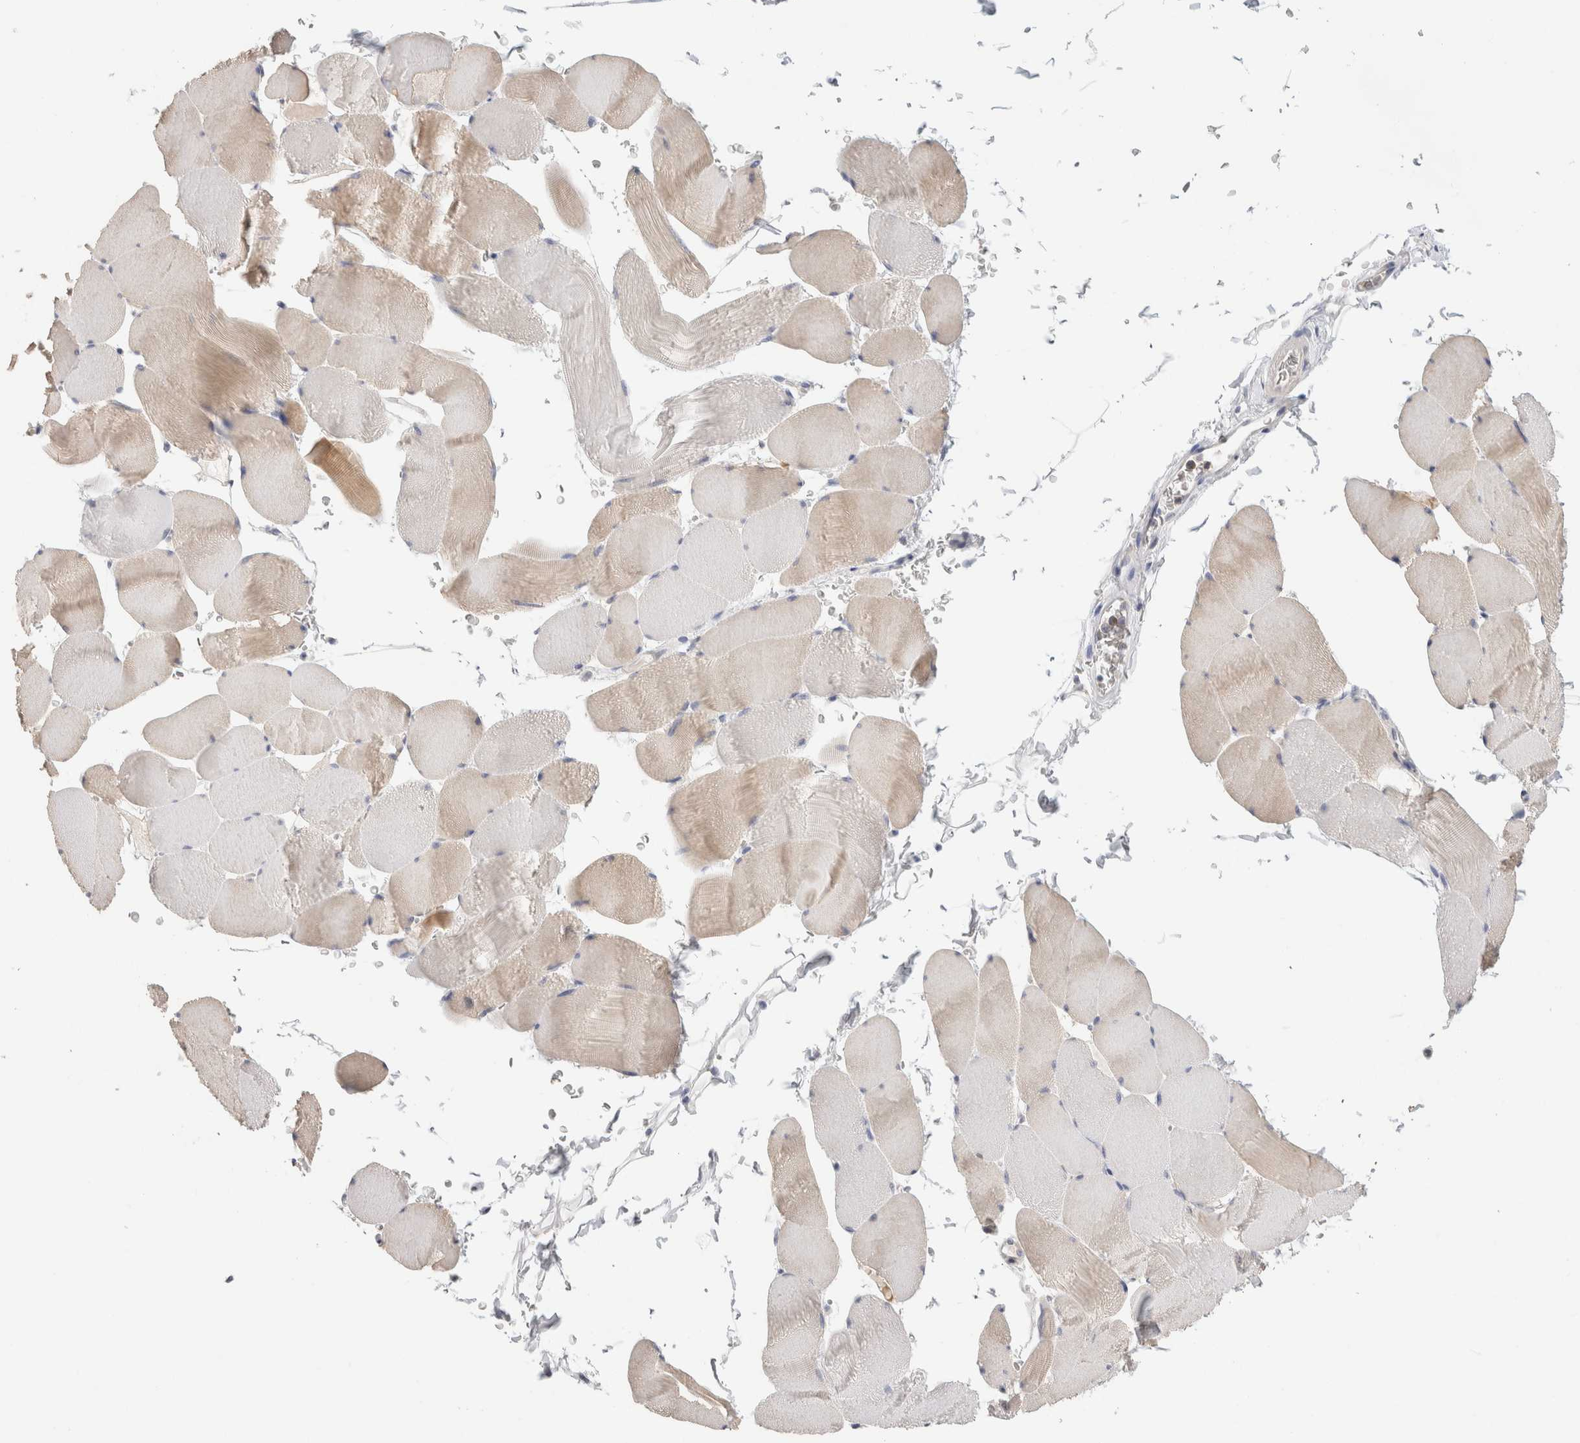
{"staining": {"intensity": "weak", "quantity": "<25%", "location": "cytoplasmic/membranous"}, "tissue": "skeletal muscle", "cell_type": "Myocytes", "image_type": "normal", "snomed": [{"axis": "morphology", "description": "Normal tissue, NOS"}, {"axis": "topography", "description": "Skeletal muscle"}], "caption": "The histopathology image reveals no significant staining in myocytes of skeletal muscle. (Immunohistochemistry, brightfield microscopy, high magnification).", "gene": "MPP2", "patient": {"sex": "male", "age": 62}}